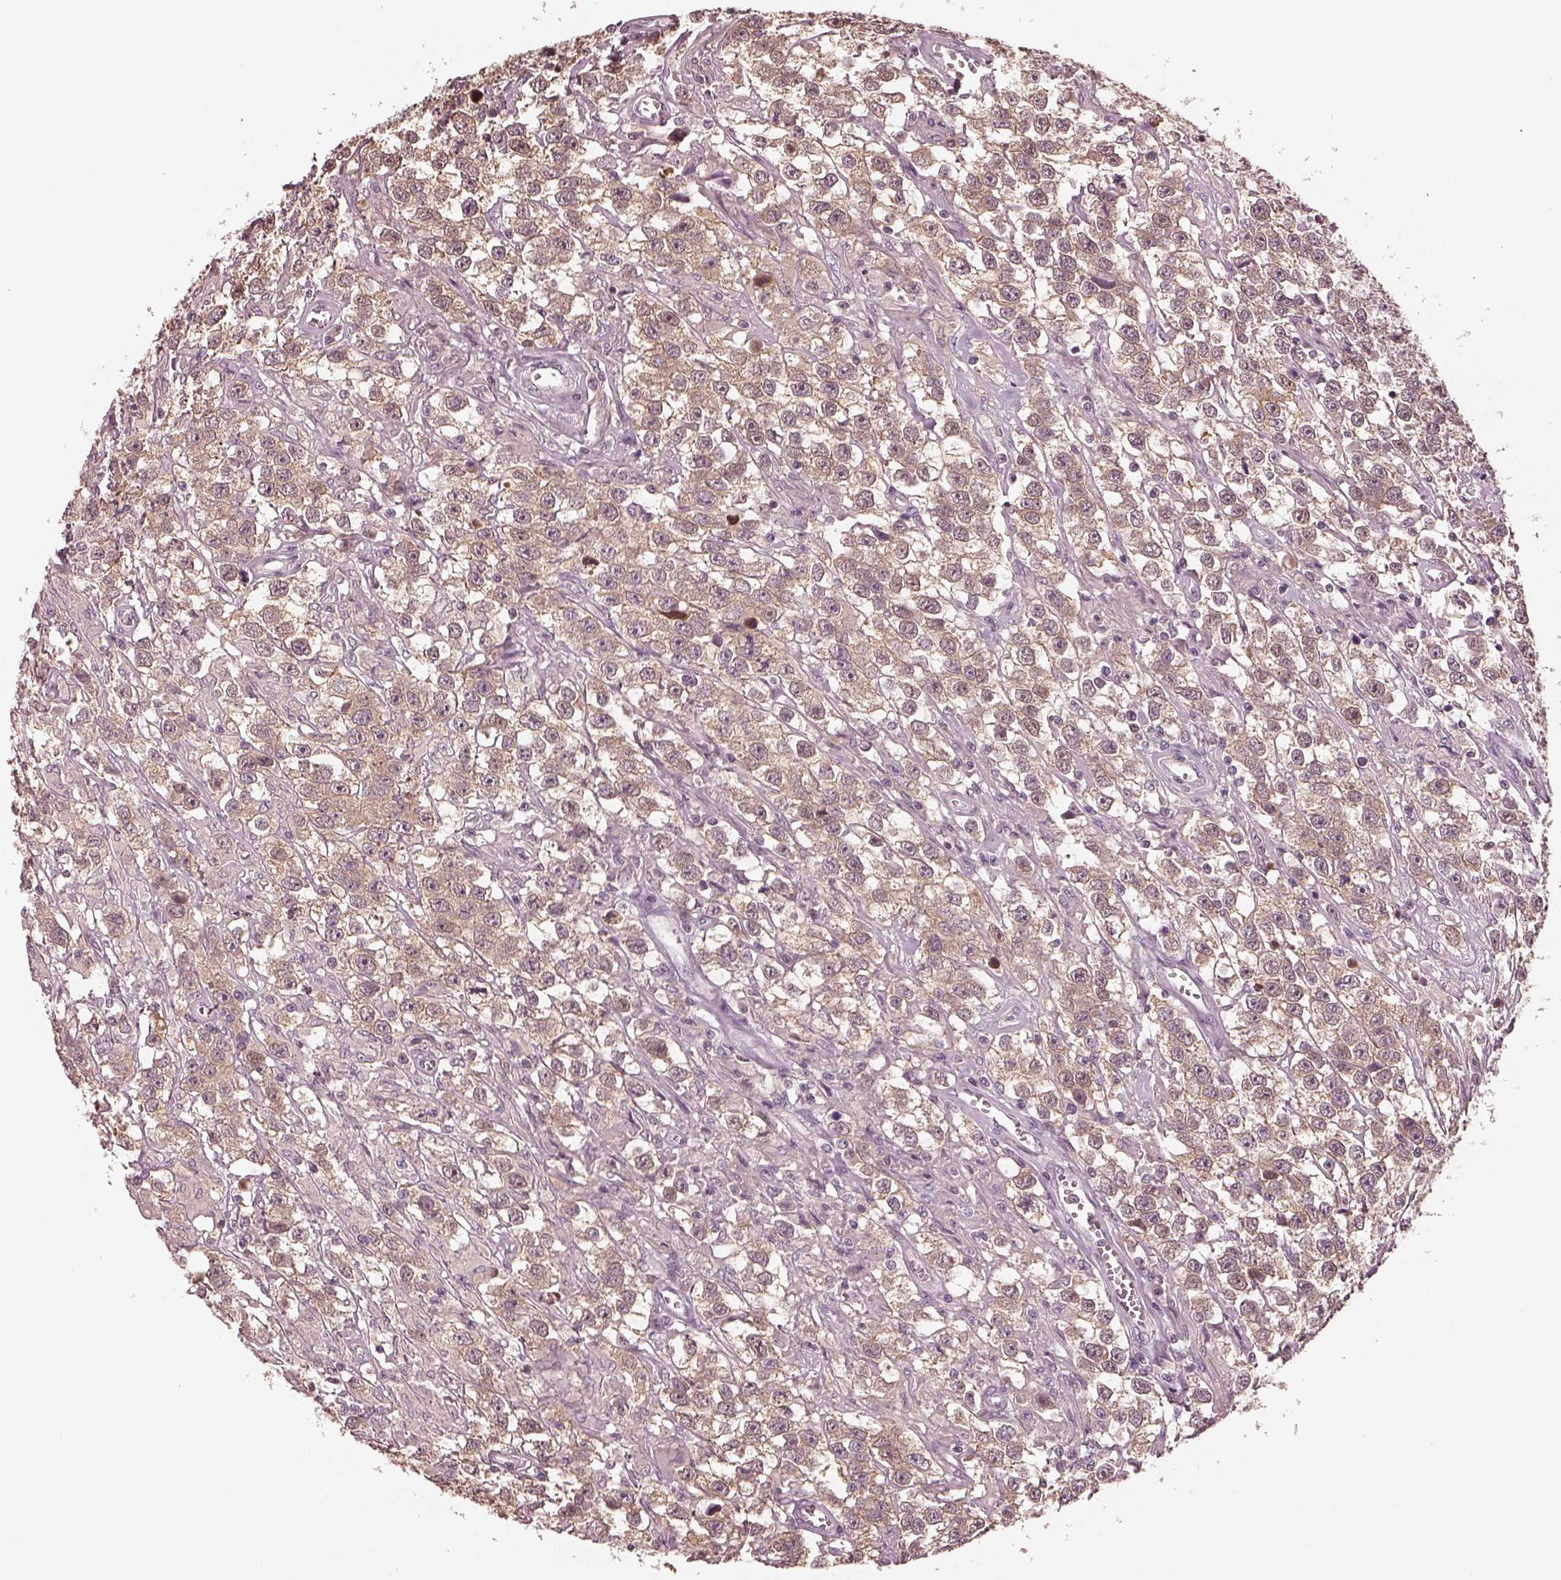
{"staining": {"intensity": "weak", "quantity": ">75%", "location": "cytoplasmic/membranous"}, "tissue": "testis cancer", "cell_type": "Tumor cells", "image_type": "cancer", "snomed": [{"axis": "morphology", "description": "Seminoma, NOS"}, {"axis": "topography", "description": "Testis"}], "caption": "IHC of human testis cancer reveals low levels of weak cytoplasmic/membranous staining in about >75% of tumor cells.", "gene": "EGR4", "patient": {"sex": "male", "age": 43}}